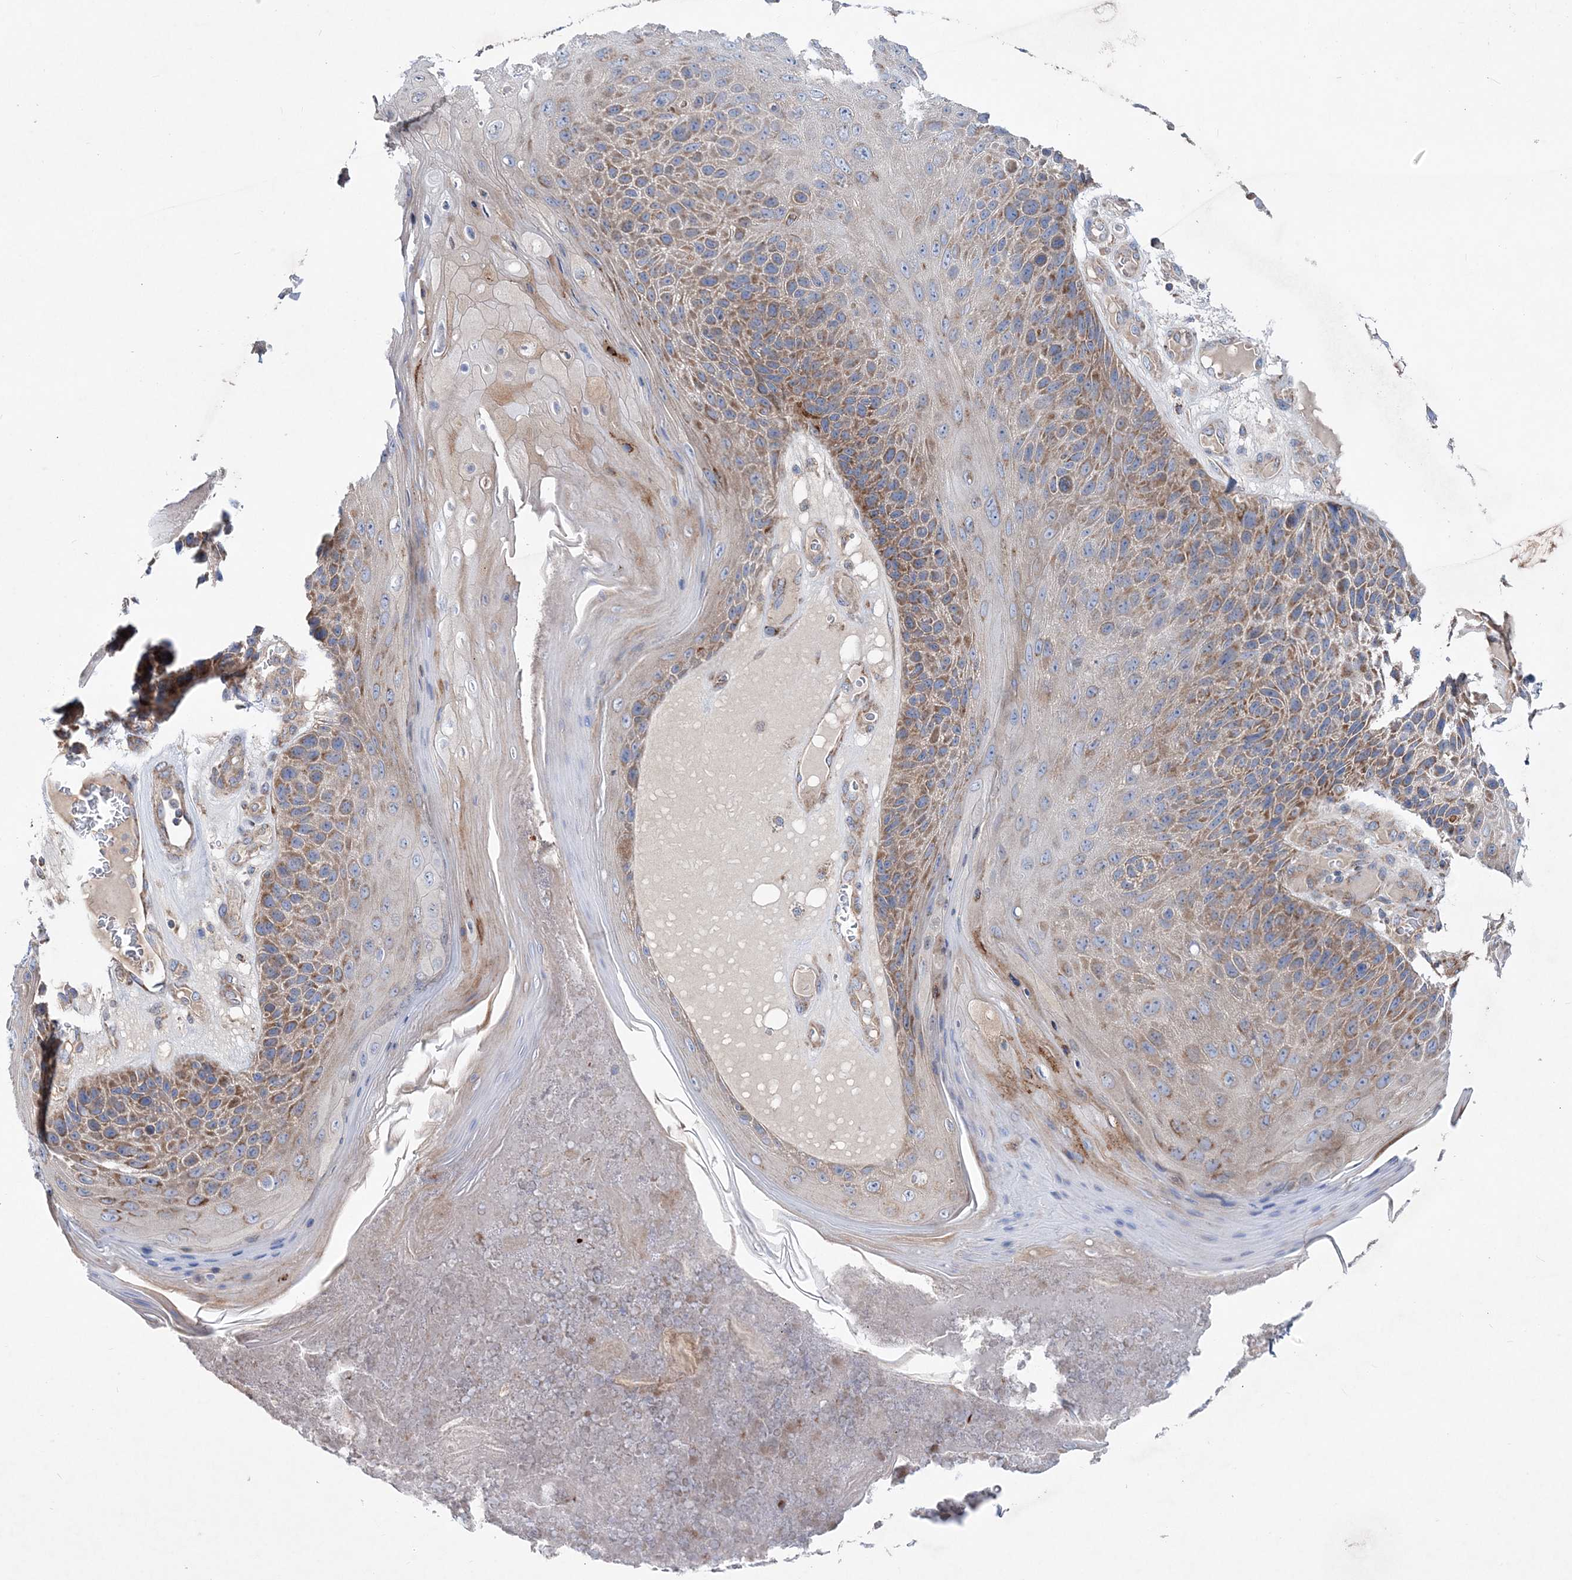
{"staining": {"intensity": "moderate", "quantity": ">75%", "location": "cytoplasmic/membranous"}, "tissue": "skin cancer", "cell_type": "Tumor cells", "image_type": "cancer", "snomed": [{"axis": "morphology", "description": "Squamous cell carcinoma, NOS"}, {"axis": "topography", "description": "Skin"}], "caption": "Protein positivity by immunohistochemistry exhibits moderate cytoplasmic/membranous expression in about >75% of tumor cells in skin cancer (squamous cell carcinoma). Using DAB (3,3'-diaminobenzidine) (brown) and hematoxylin (blue) stains, captured at high magnification using brightfield microscopy.", "gene": "NGLY1", "patient": {"sex": "female", "age": 88}}